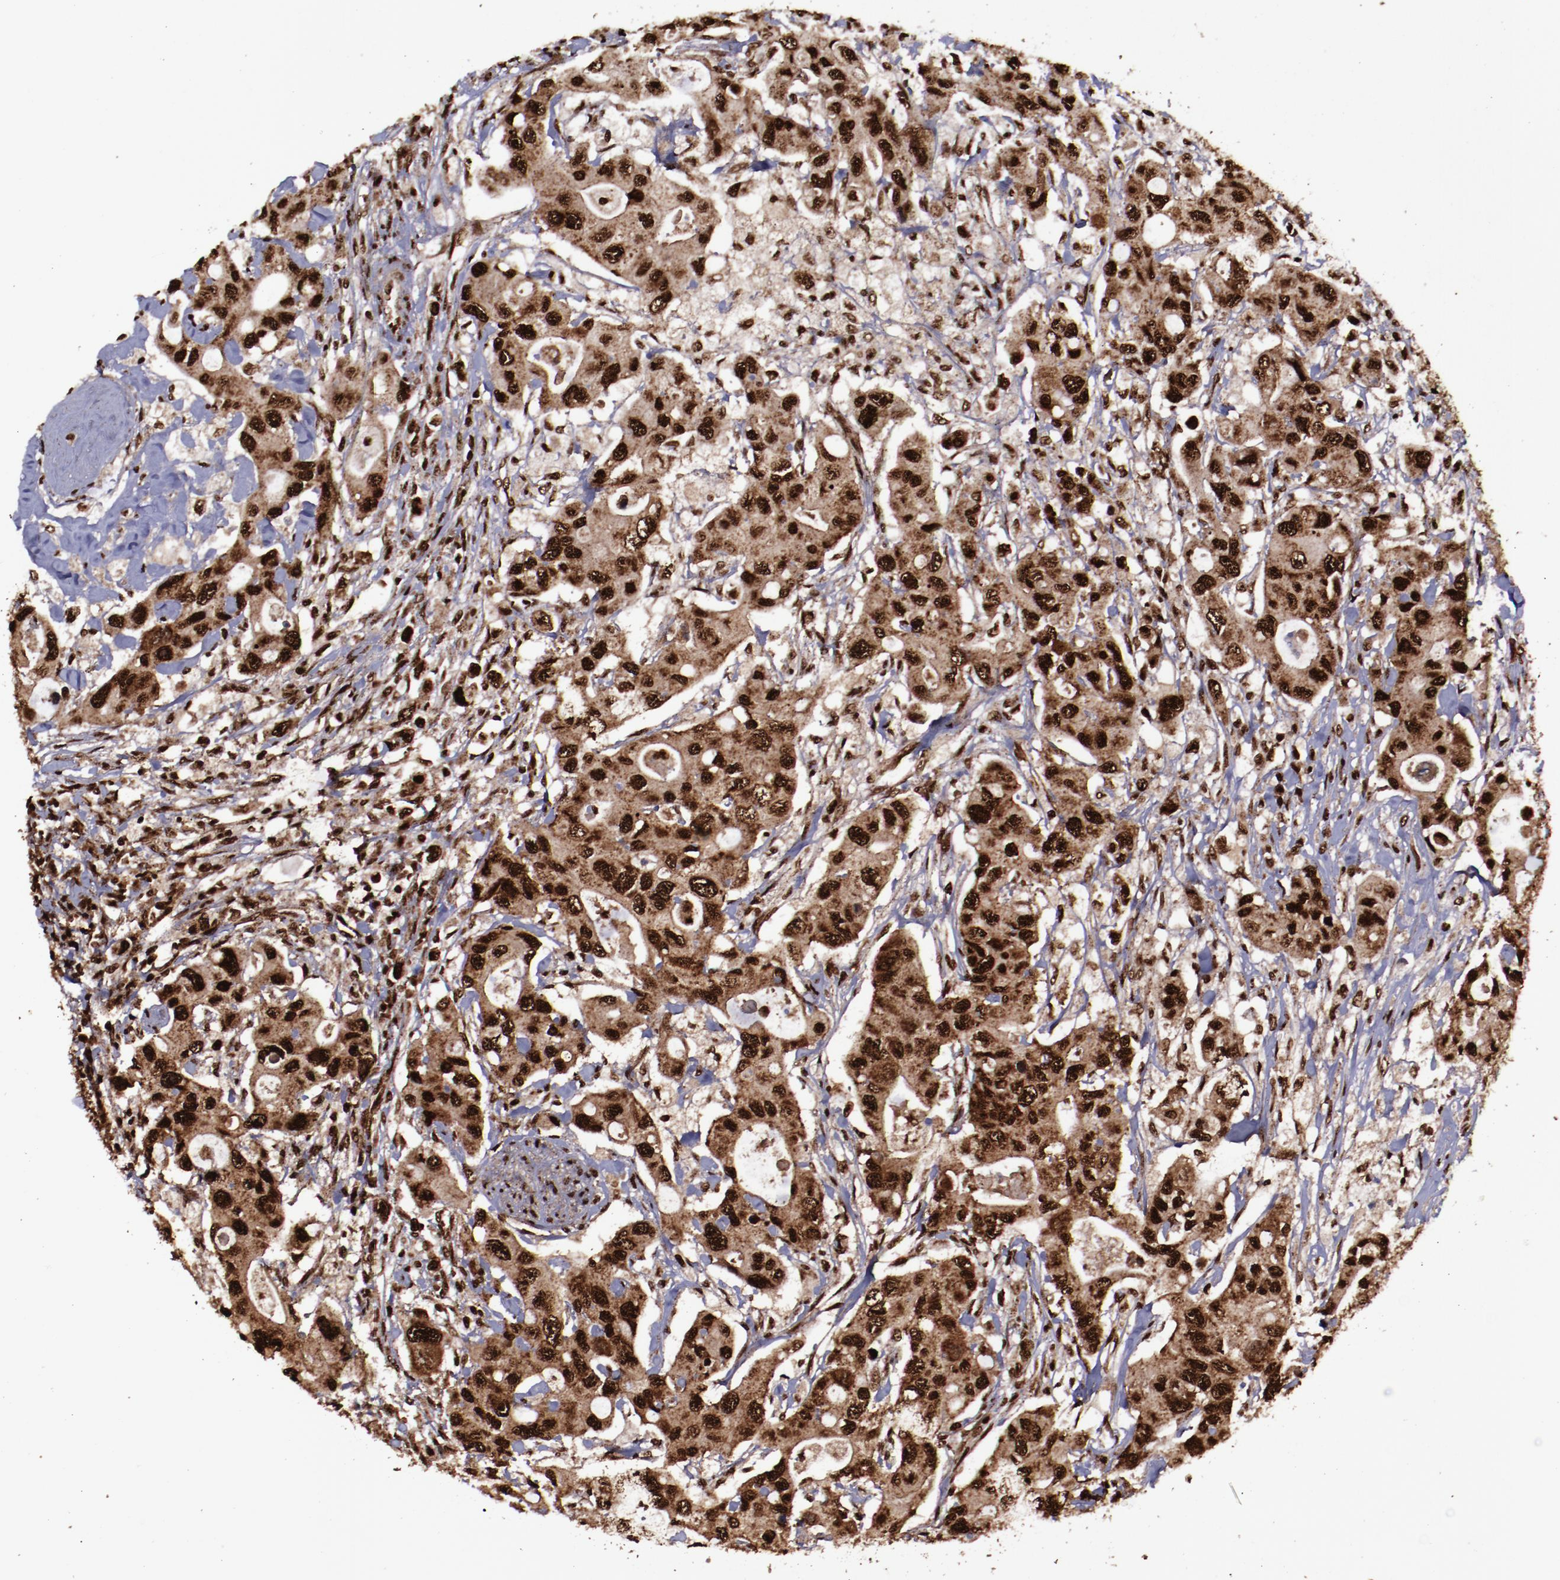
{"staining": {"intensity": "strong", "quantity": ">75%", "location": "cytoplasmic/membranous,nuclear"}, "tissue": "colorectal cancer", "cell_type": "Tumor cells", "image_type": "cancer", "snomed": [{"axis": "morphology", "description": "Adenocarcinoma, NOS"}, {"axis": "topography", "description": "Colon"}], "caption": "A brown stain highlights strong cytoplasmic/membranous and nuclear positivity of a protein in colorectal cancer tumor cells. (IHC, brightfield microscopy, high magnification).", "gene": "SNW1", "patient": {"sex": "female", "age": 46}}